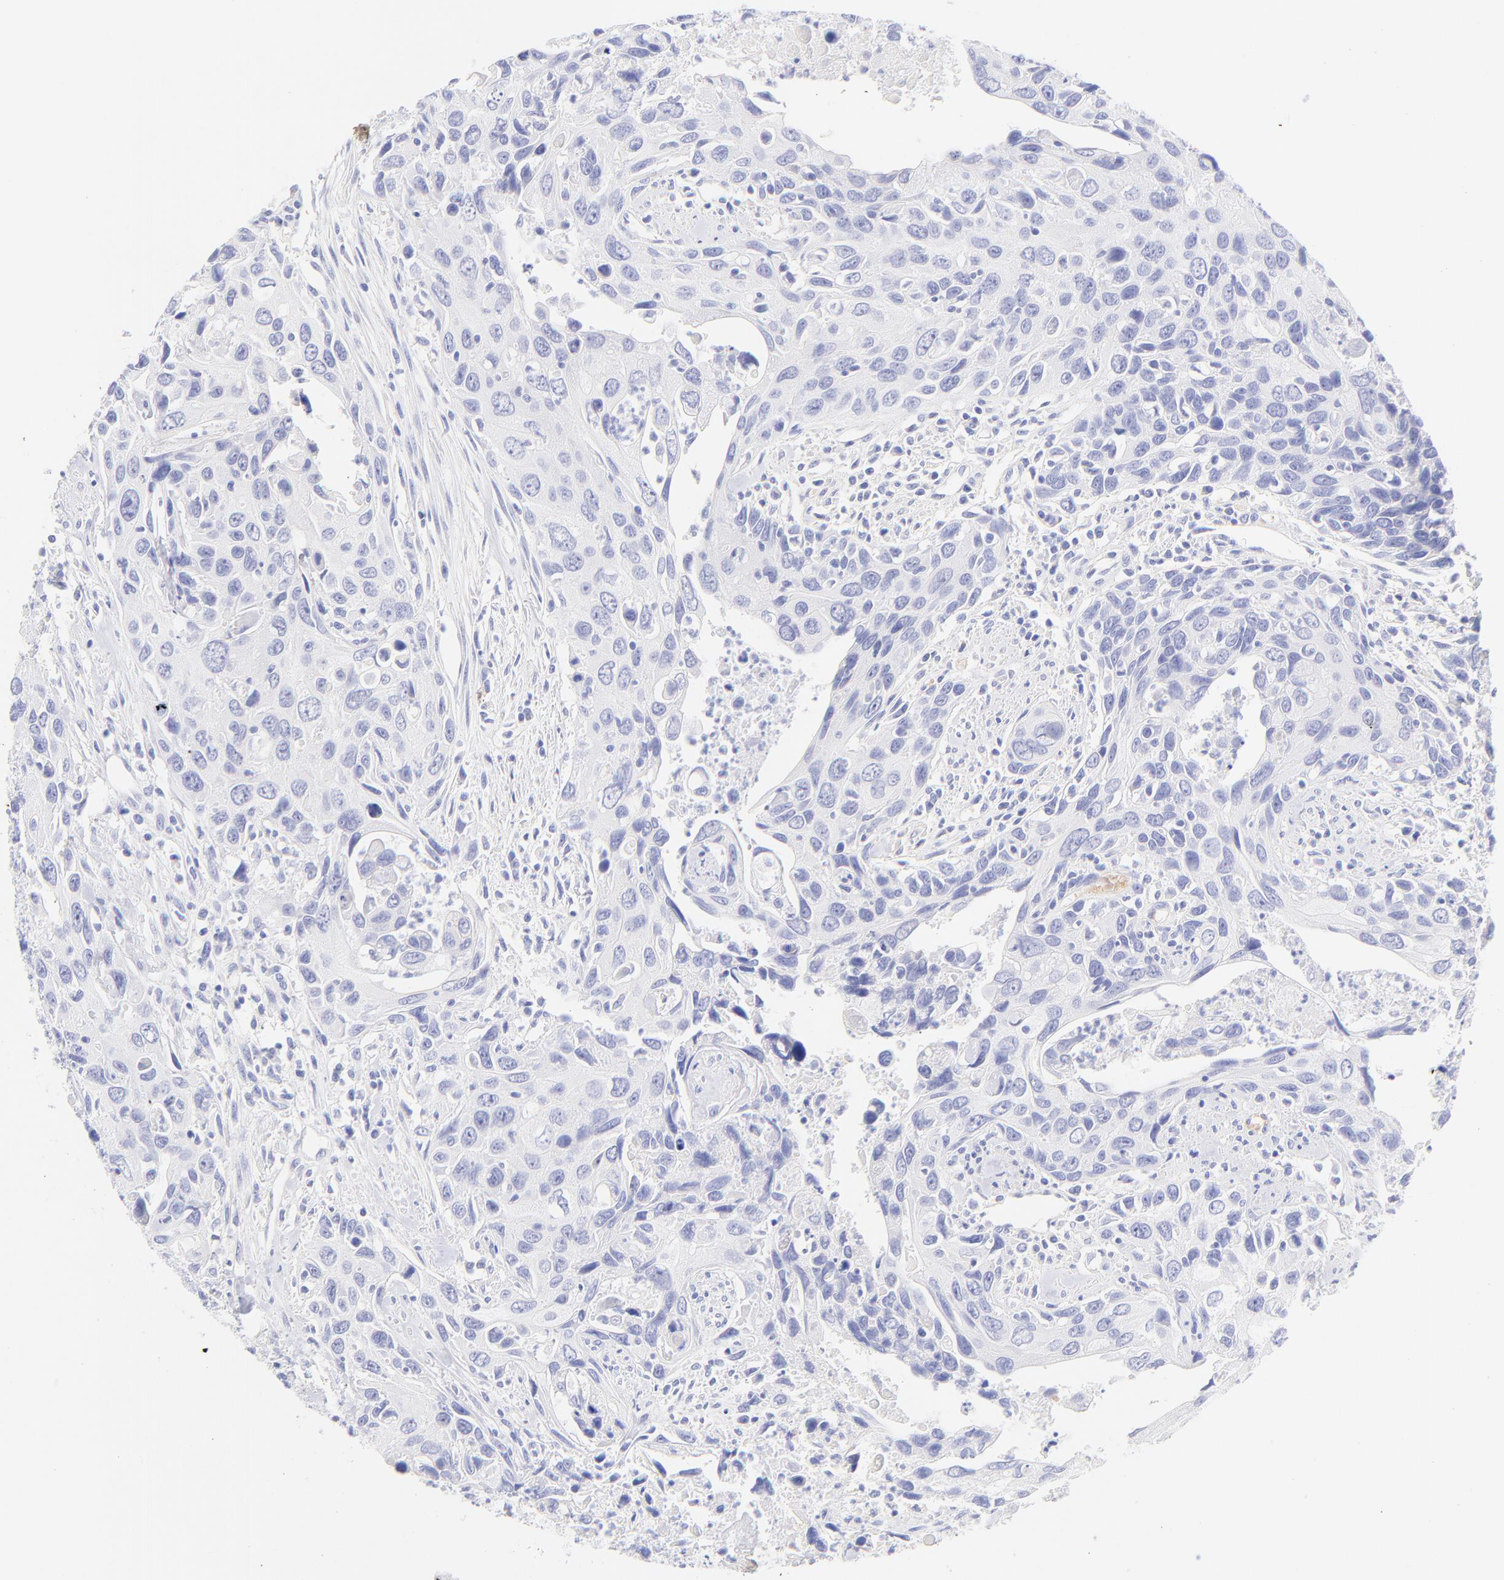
{"staining": {"intensity": "negative", "quantity": "none", "location": "none"}, "tissue": "urothelial cancer", "cell_type": "Tumor cells", "image_type": "cancer", "snomed": [{"axis": "morphology", "description": "Urothelial carcinoma, High grade"}, {"axis": "topography", "description": "Urinary bladder"}], "caption": "Tumor cells are negative for brown protein staining in urothelial carcinoma (high-grade).", "gene": "FRMPD3", "patient": {"sex": "male", "age": 71}}